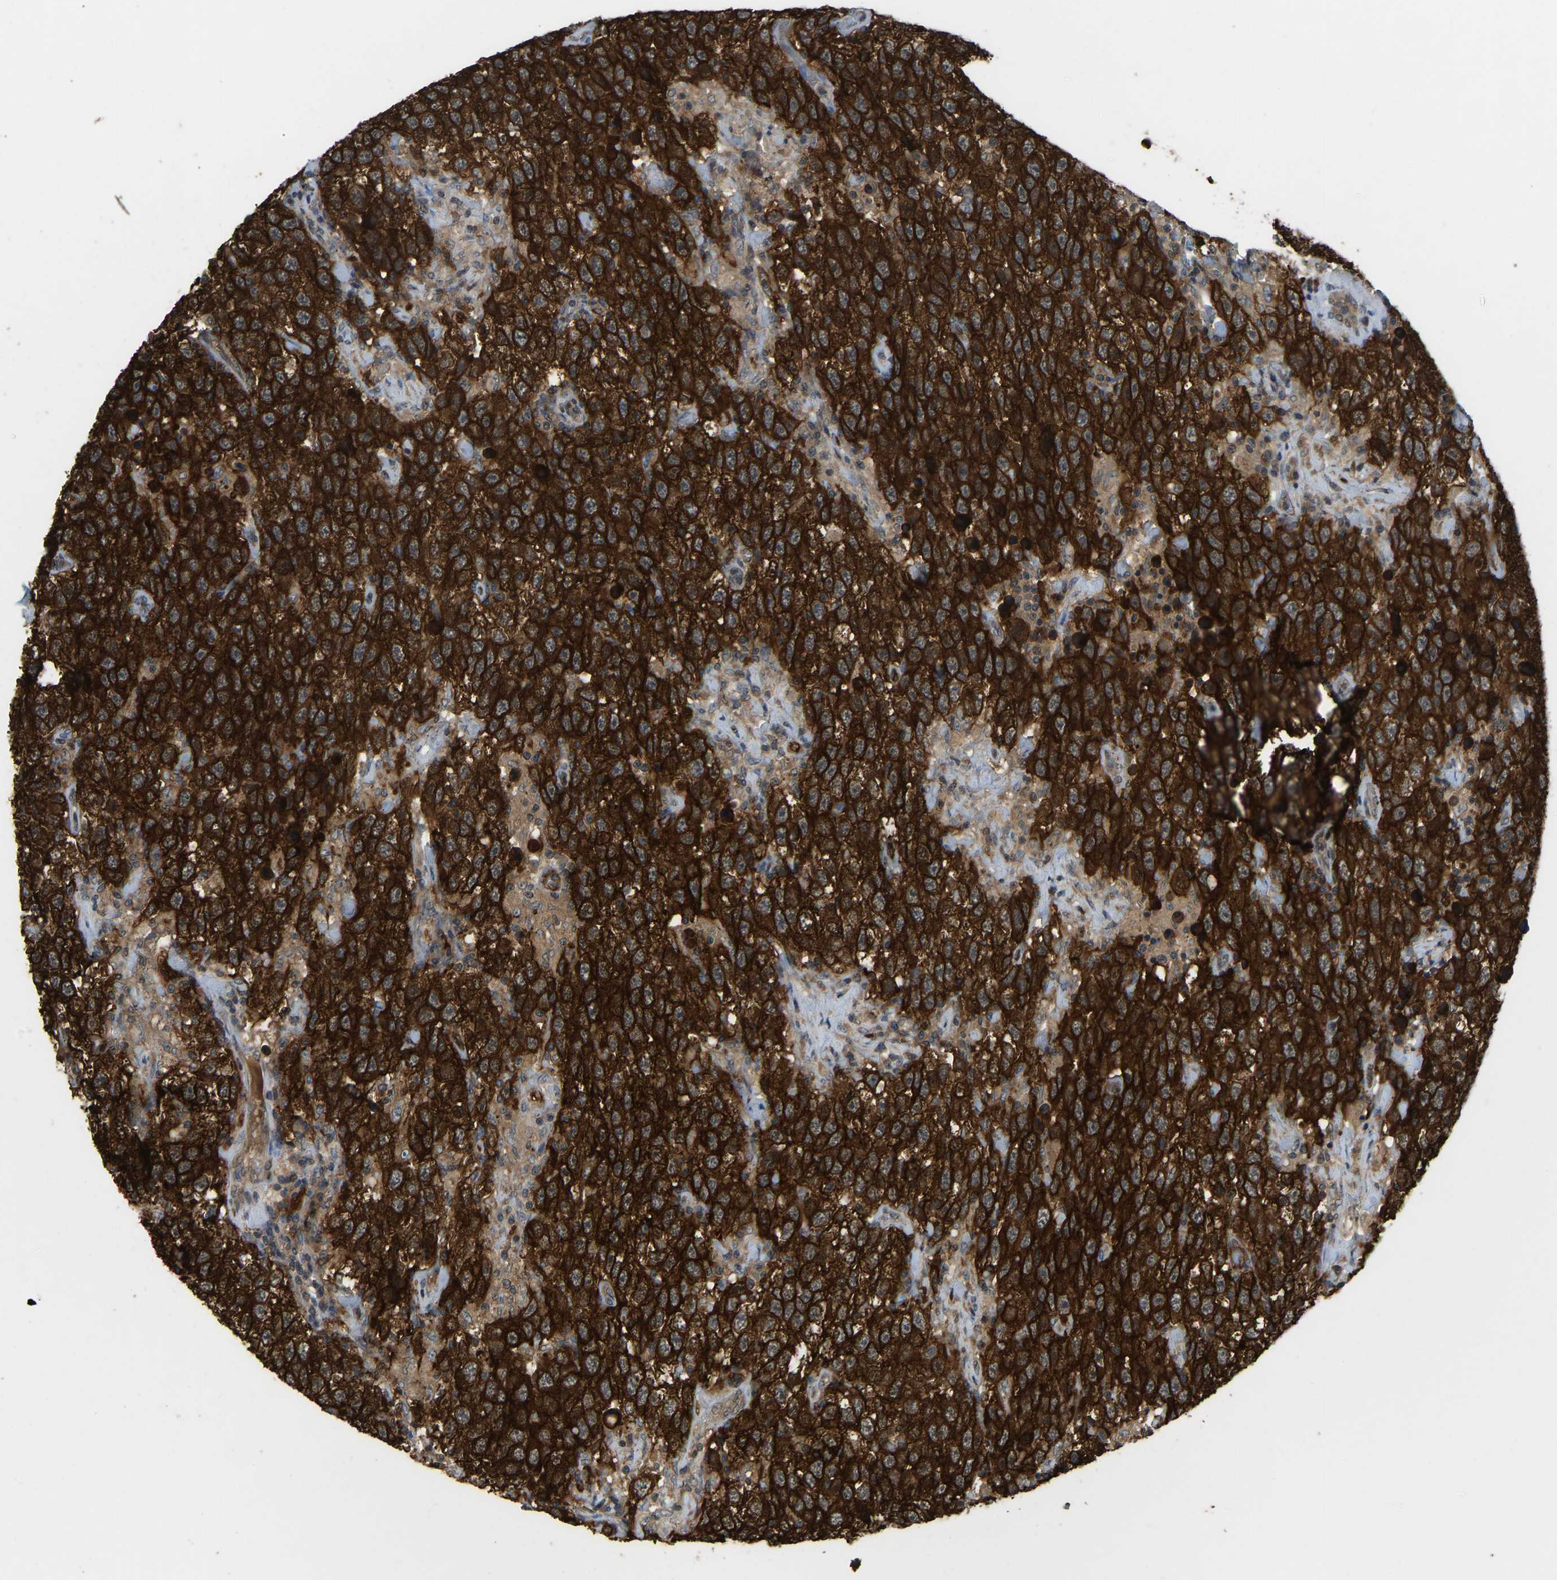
{"staining": {"intensity": "strong", "quantity": ">75%", "location": "cytoplasmic/membranous"}, "tissue": "testis cancer", "cell_type": "Tumor cells", "image_type": "cancer", "snomed": [{"axis": "morphology", "description": "Seminoma, NOS"}, {"axis": "topography", "description": "Testis"}], "caption": "Human testis cancer (seminoma) stained for a protein (brown) displays strong cytoplasmic/membranous positive positivity in about >75% of tumor cells.", "gene": "CCT8", "patient": {"sex": "male", "age": 41}}